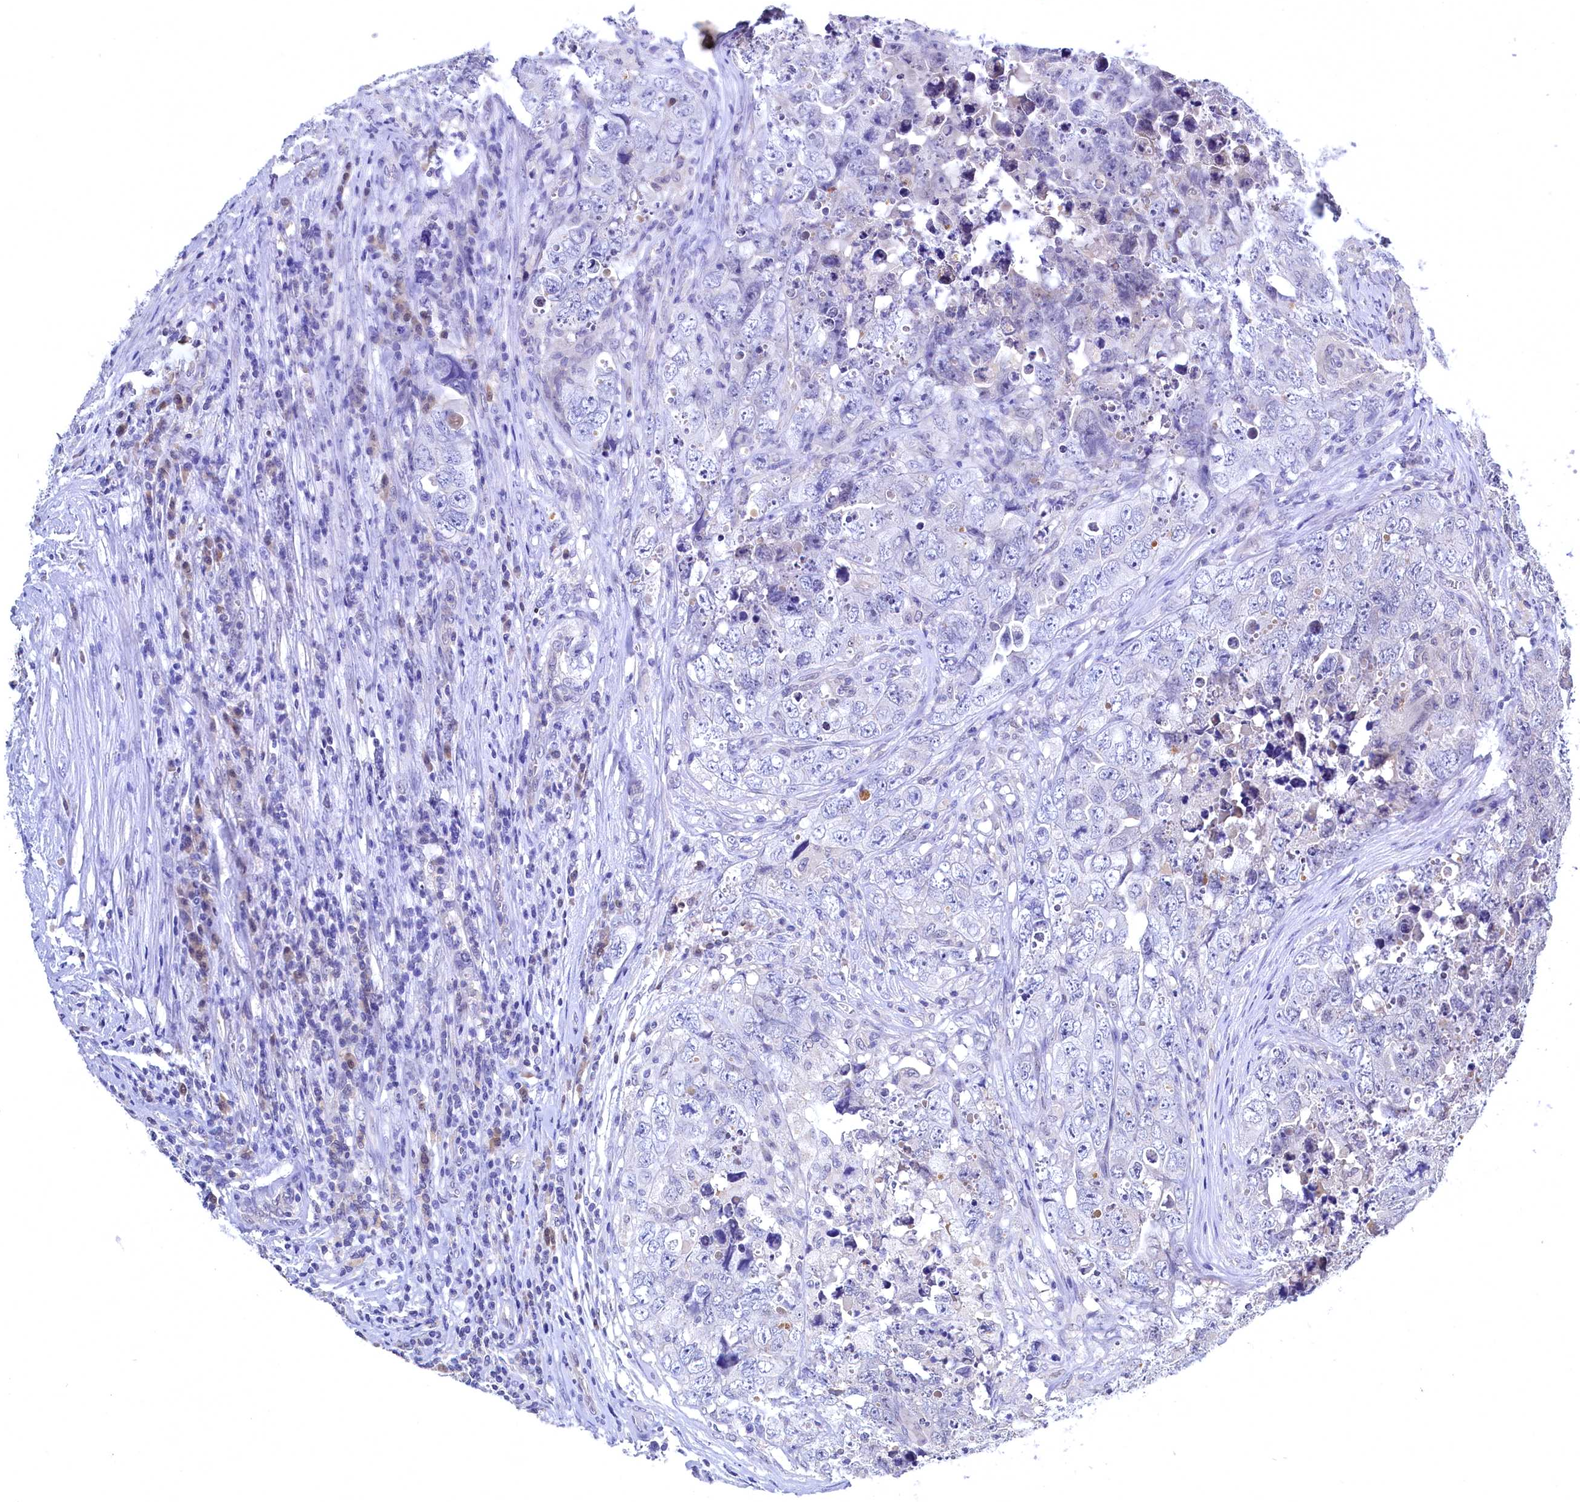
{"staining": {"intensity": "negative", "quantity": "none", "location": "none"}, "tissue": "testis cancer", "cell_type": "Tumor cells", "image_type": "cancer", "snomed": [{"axis": "morphology", "description": "Seminoma, NOS"}, {"axis": "morphology", "description": "Carcinoma, Embryonal, NOS"}, {"axis": "topography", "description": "Testis"}], "caption": "This image is of seminoma (testis) stained with immunohistochemistry (IHC) to label a protein in brown with the nuclei are counter-stained blue. There is no positivity in tumor cells.", "gene": "C11orf54", "patient": {"sex": "male", "age": 43}}